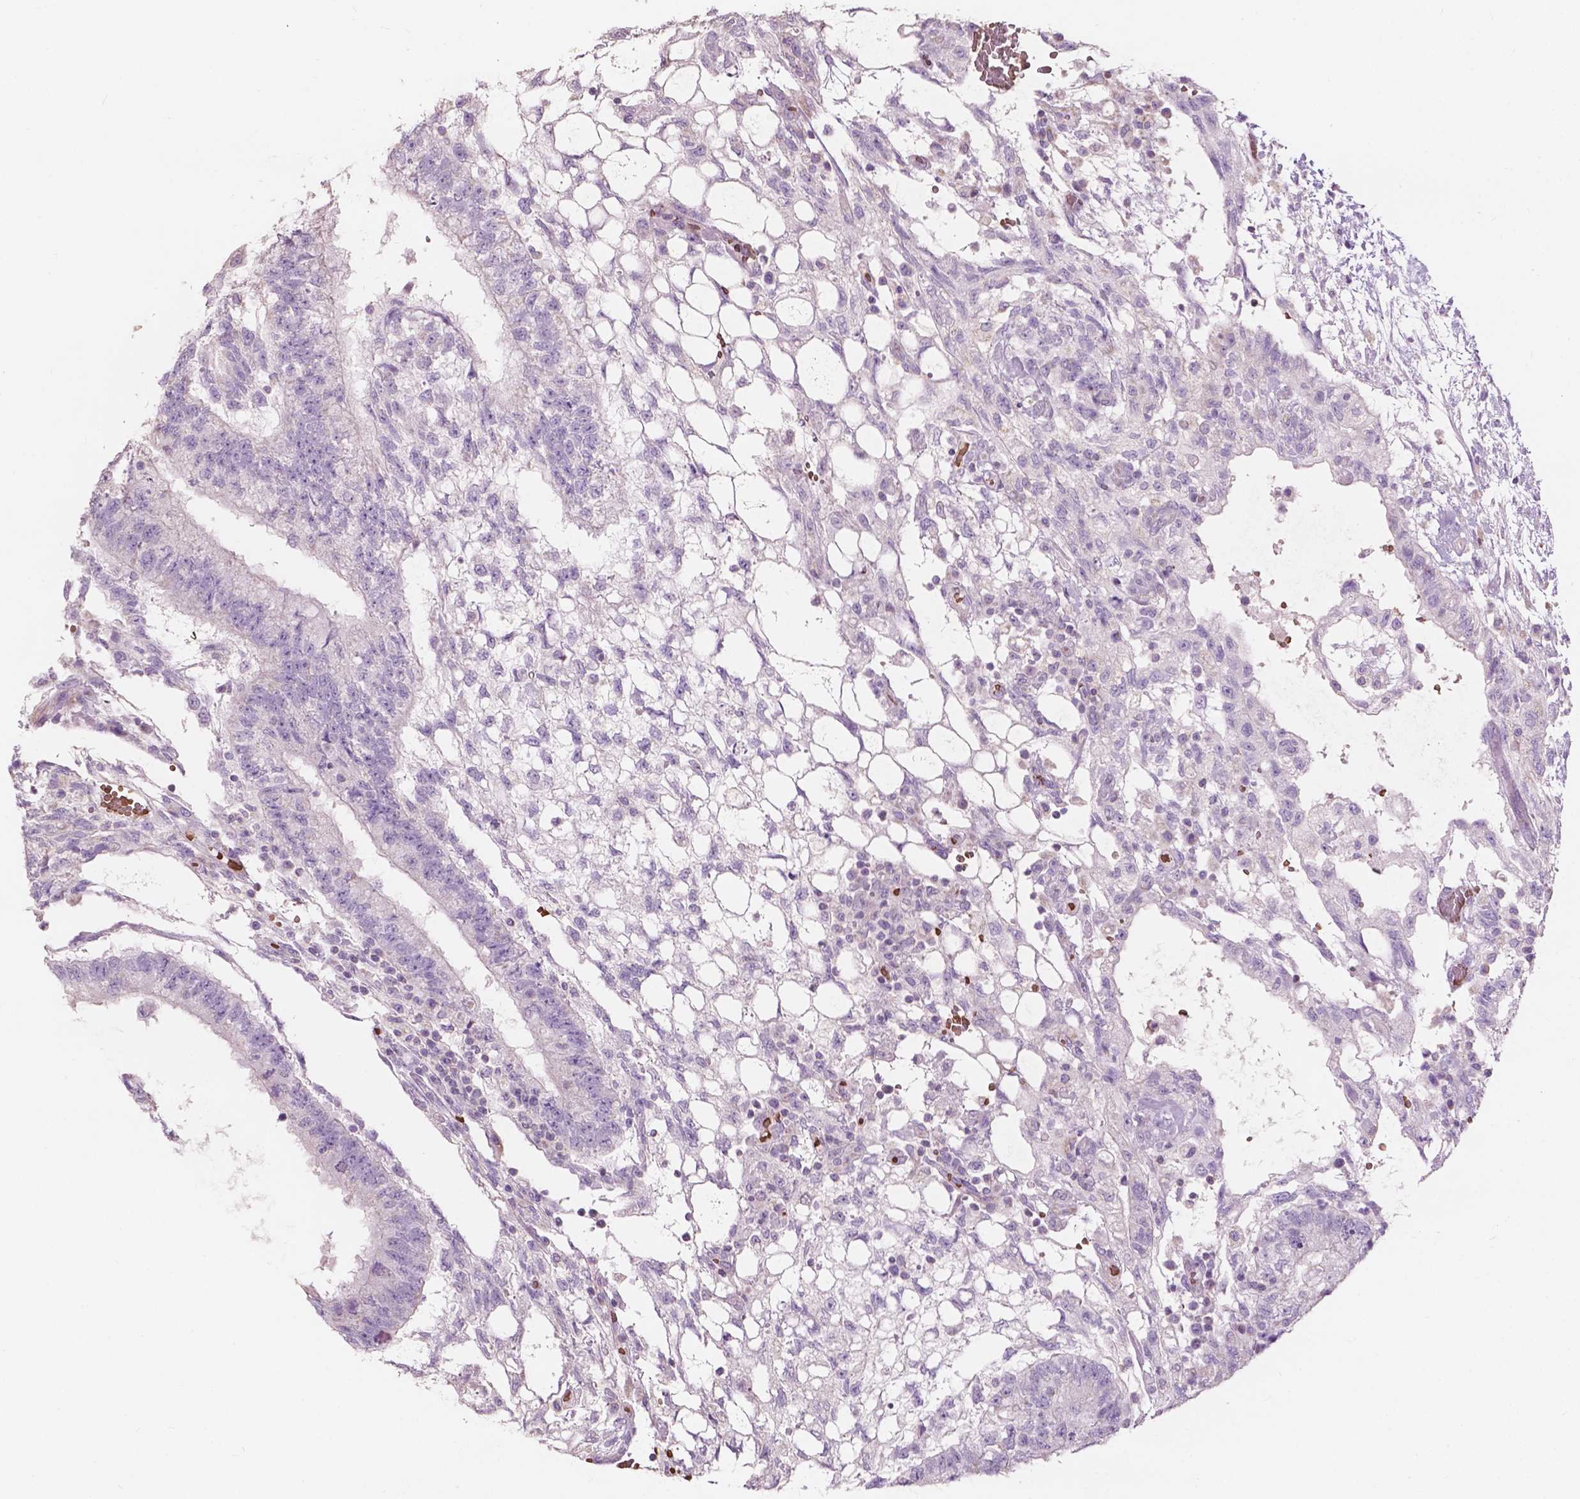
{"staining": {"intensity": "negative", "quantity": "none", "location": "none"}, "tissue": "testis cancer", "cell_type": "Tumor cells", "image_type": "cancer", "snomed": [{"axis": "morphology", "description": "Carcinoma, Embryonal, NOS"}, {"axis": "topography", "description": "Testis"}], "caption": "Immunohistochemical staining of embryonal carcinoma (testis) displays no significant expression in tumor cells. The staining is performed using DAB (3,3'-diaminobenzidine) brown chromogen with nuclei counter-stained in using hematoxylin.", "gene": "NDUFS1", "patient": {"sex": "male", "age": 32}}